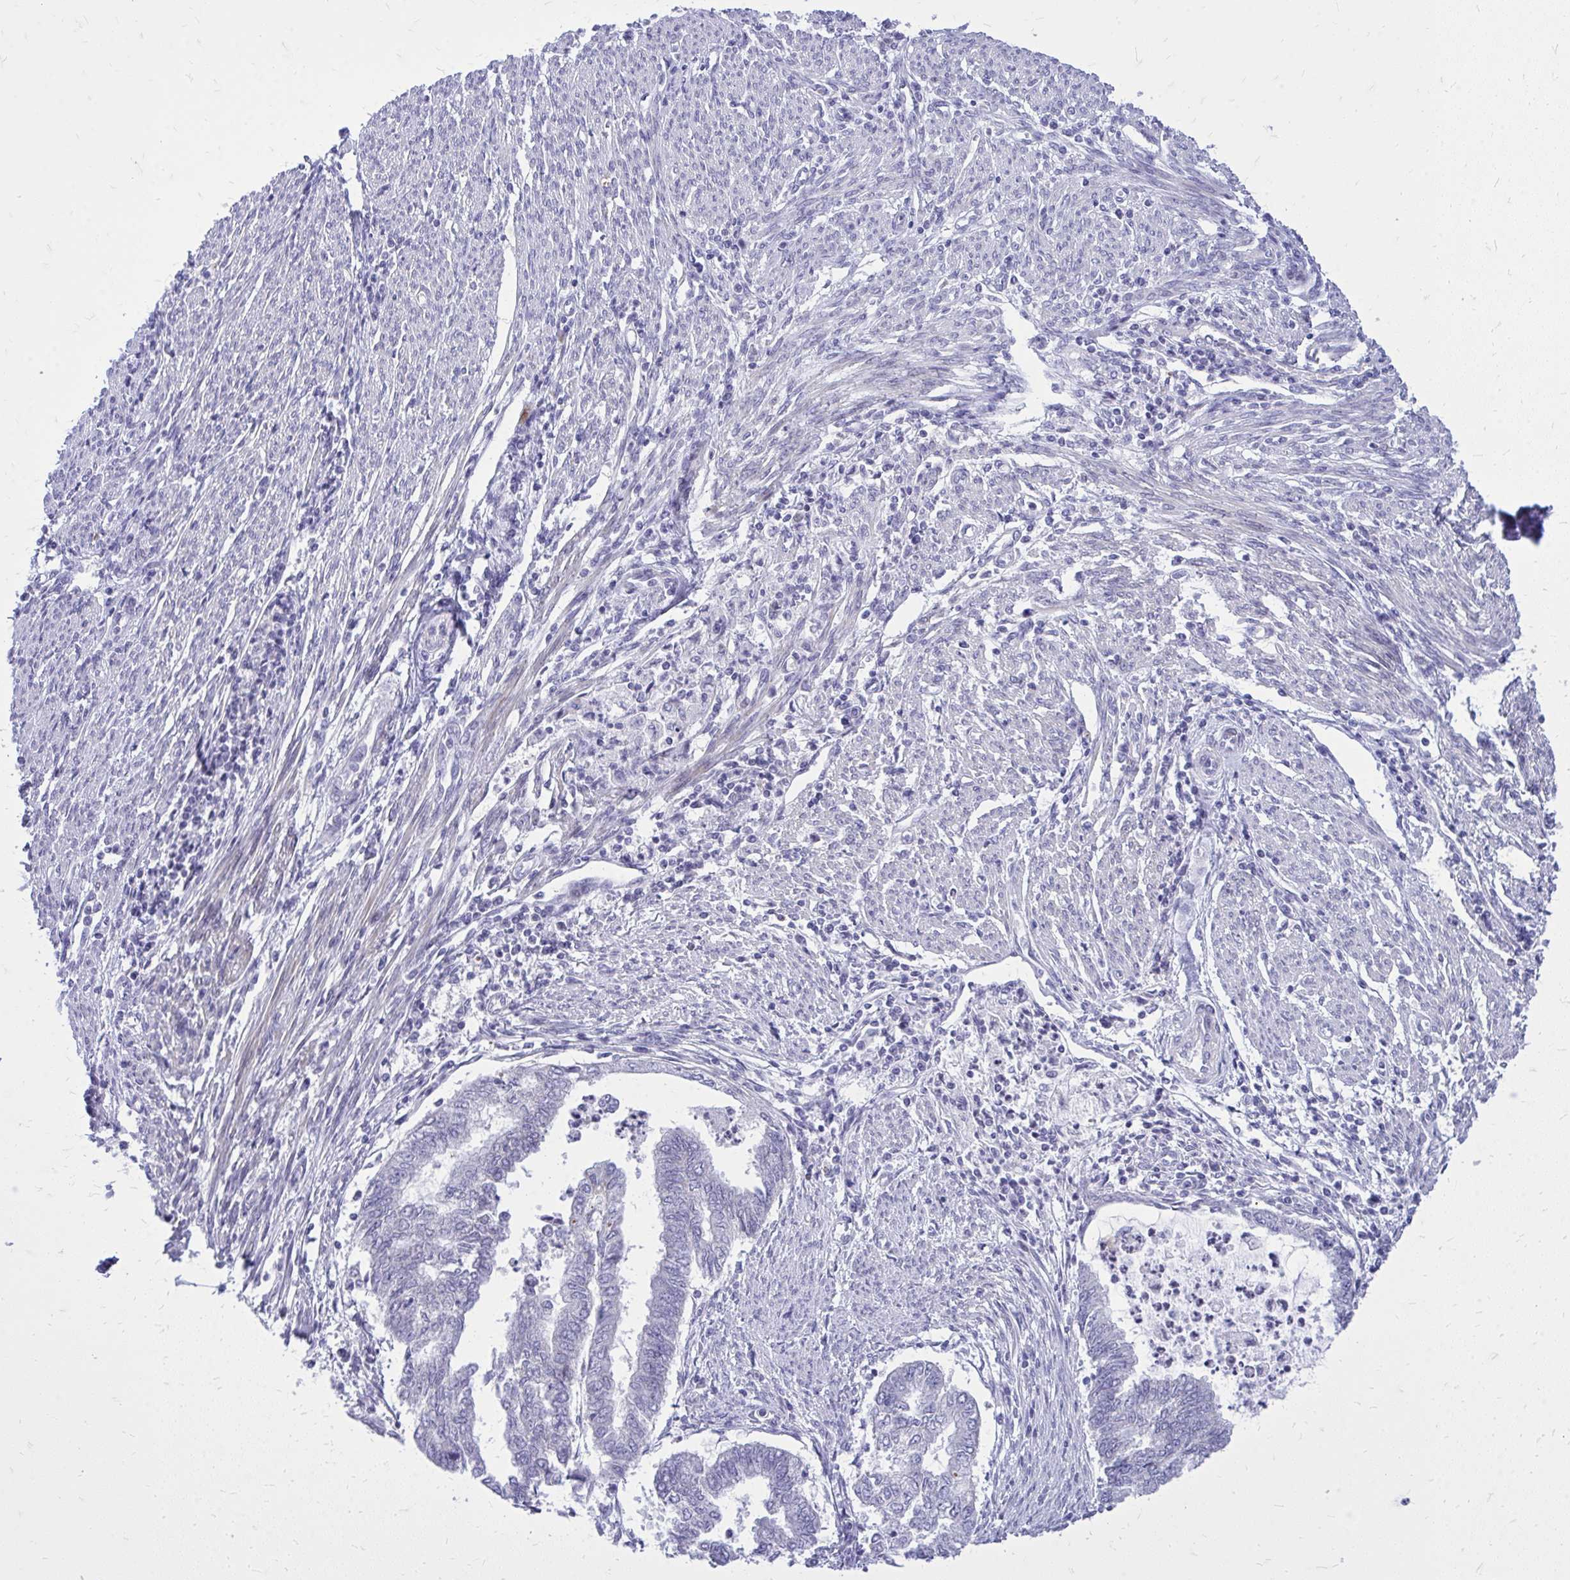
{"staining": {"intensity": "negative", "quantity": "none", "location": "none"}, "tissue": "endometrial cancer", "cell_type": "Tumor cells", "image_type": "cancer", "snomed": [{"axis": "morphology", "description": "Adenocarcinoma, NOS"}, {"axis": "topography", "description": "Endometrium"}], "caption": "There is no significant positivity in tumor cells of endometrial adenocarcinoma.", "gene": "GABRA1", "patient": {"sex": "female", "age": 79}}